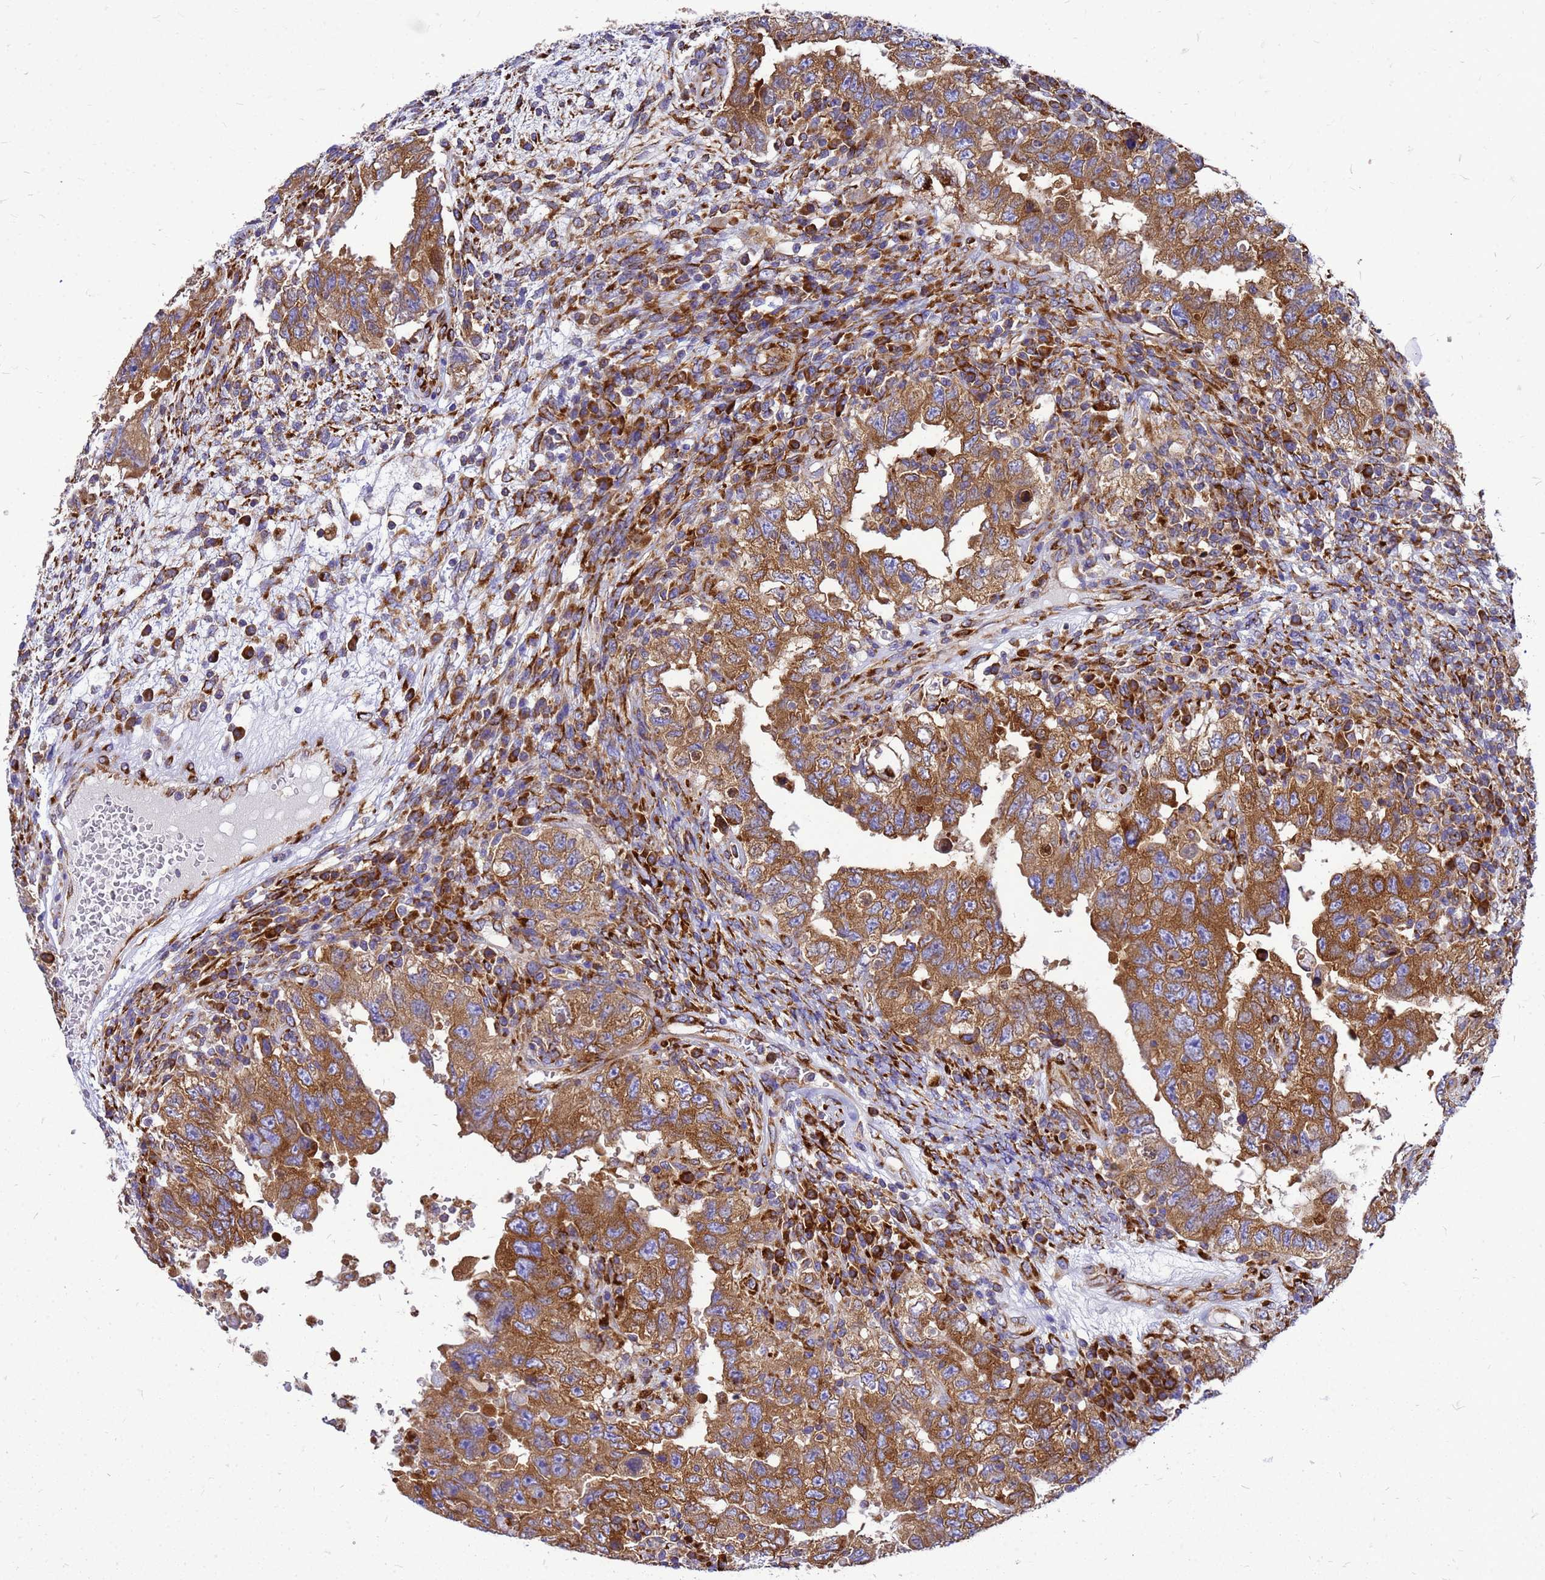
{"staining": {"intensity": "moderate", "quantity": ">75%", "location": "cytoplasmic/membranous"}, "tissue": "testis cancer", "cell_type": "Tumor cells", "image_type": "cancer", "snomed": [{"axis": "morphology", "description": "Carcinoma, Embryonal, NOS"}, {"axis": "topography", "description": "Testis"}], "caption": "The photomicrograph reveals a brown stain indicating the presence of a protein in the cytoplasmic/membranous of tumor cells in testis cancer (embryonal carcinoma). The staining was performed using DAB (3,3'-diaminobenzidine), with brown indicating positive protein expression. Nuclei are stained blue with hematoxylin.", "gene": "EEF1D", "patient": {"sex": "male", "age": 26}}